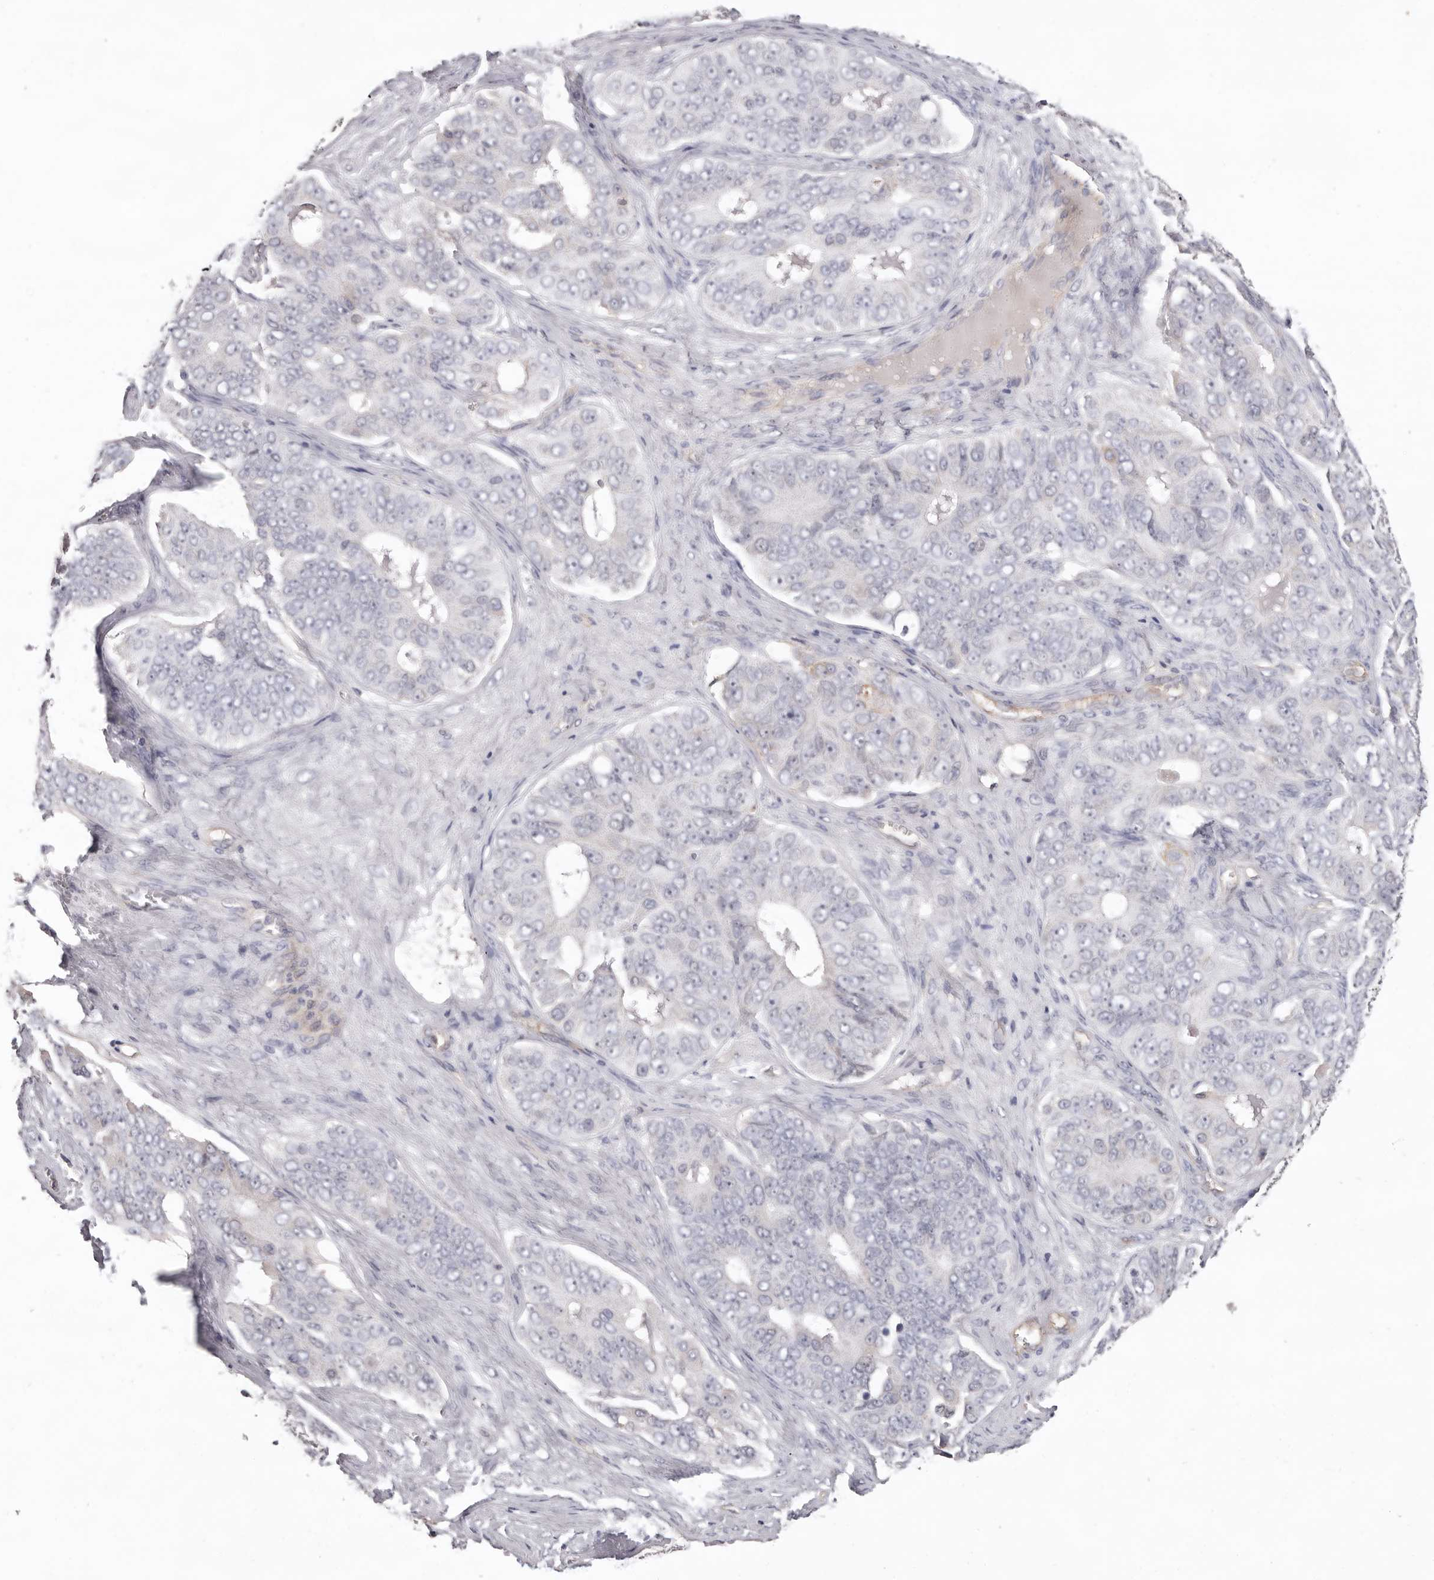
{"staining": {"intensity": "negative", "quantity": "none", "location": "none"}, "tissue": "ovarian cancer", "cell_type": "Tumor cells", "image_type": "cancer", "snomed": [{"axis": "morphology", "description": "Carcinoma, endometroid"}, {"axis": "topography", "description": "Ovary"}], "caption": "This is a image of IHC staining of ovarian endometroid carcinoma, which shows no expression in tumor cells. The staining is performed using DAB (3,3'-diaminobenzidine) brown chromogen with nuclei counter-stained in using hematoxylin.", "gene": "MMACHC", "patient": {"sex": "female", "age": 51}}